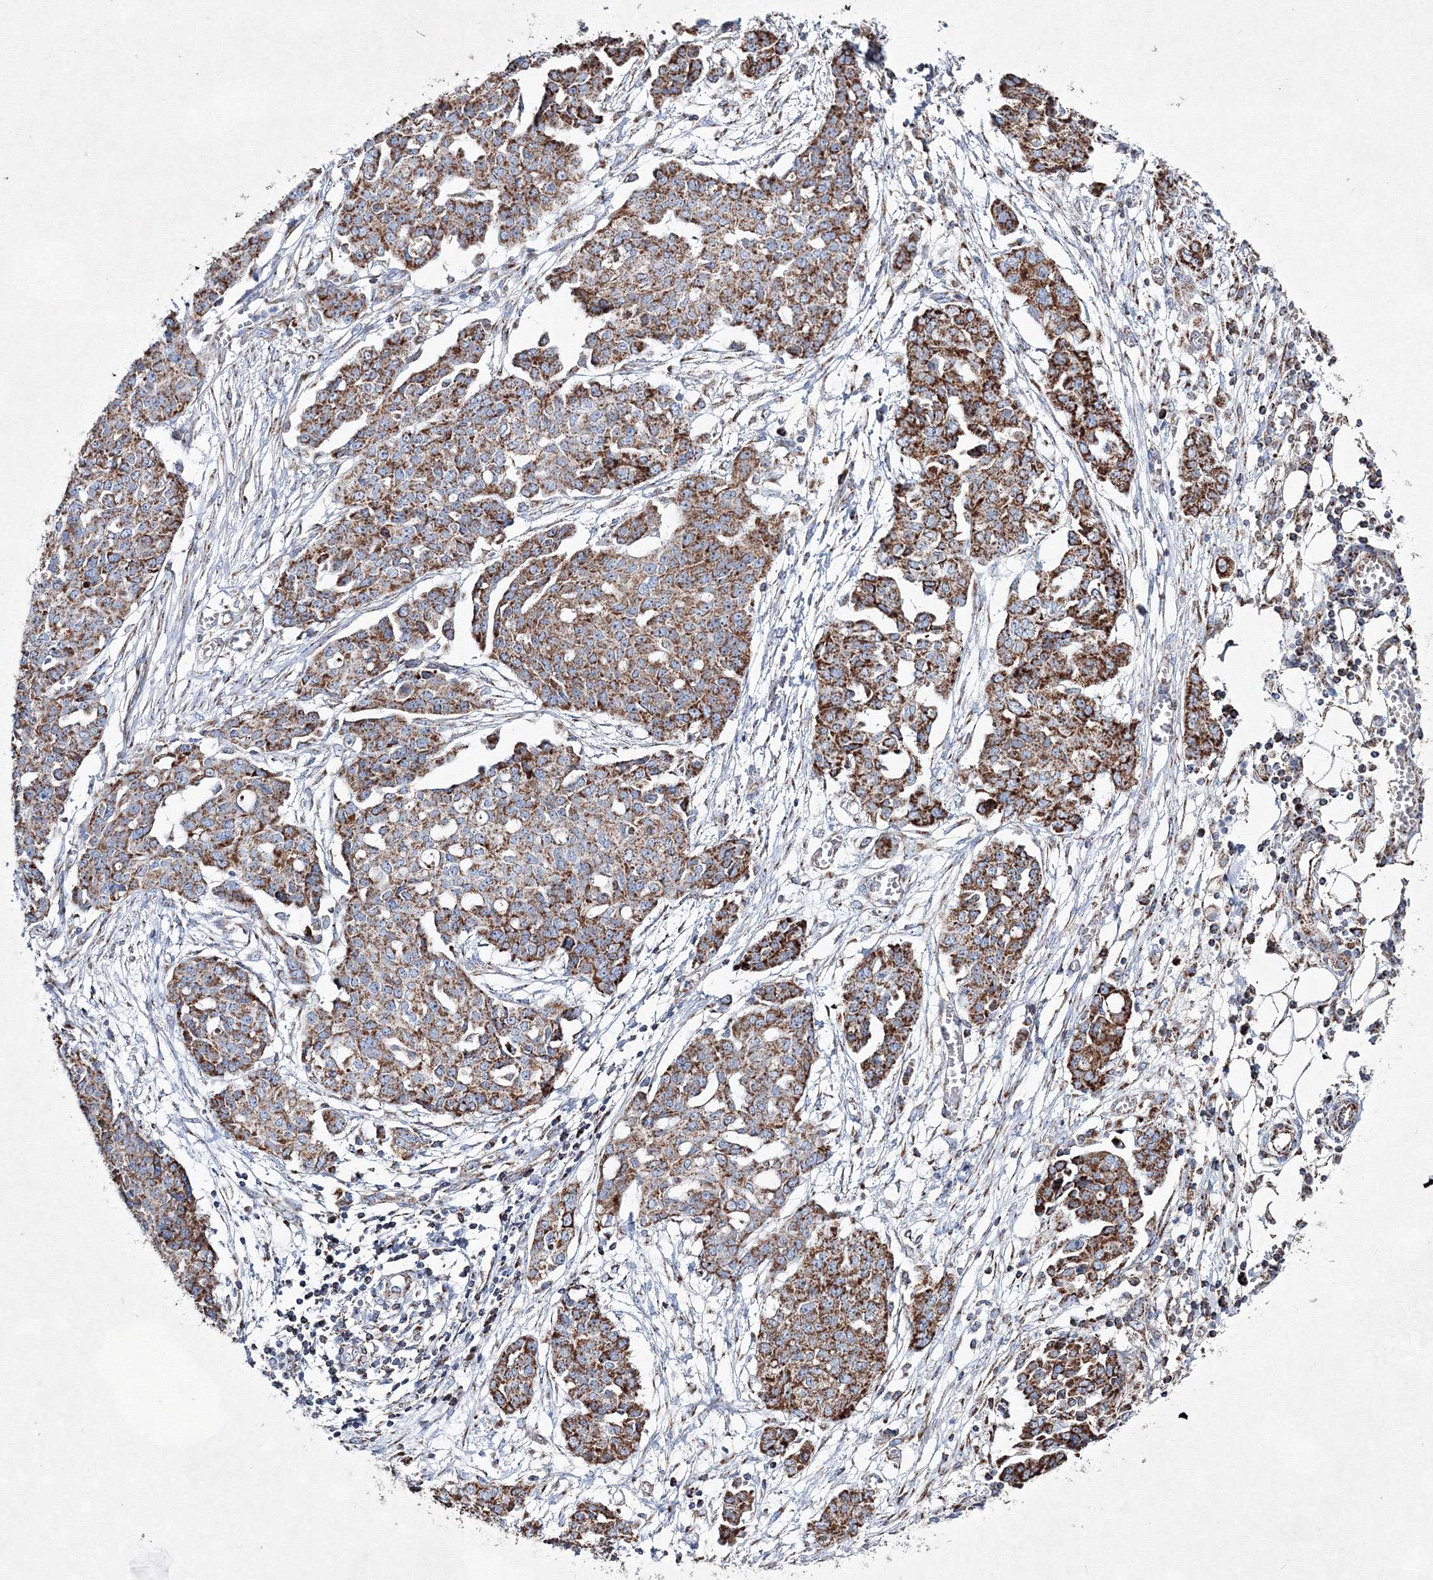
{"staining": {"intensity": "strong", "quantity": ">75%", "location": "cytoplasmic/membranous"}, "tissue": "ovarian cancer", "cell_type": "Tumor cells", "image_type": "cancer", "snomed": [{"axis": "morphology", "description": "Cystadenocarcinoma, serous, NOS"}, {"axis": "topography", "description": "Soft tissue"}, {"axis": "topography", "description": "Ovary"}], "caption": "Strong cytoplasmic/membranous staining is present in about >75% of tumor cells in serous cystadenocarcinoma (ovarian).", "gene": "IGSF9", "patient": {"sex": "female", "age": 57}}